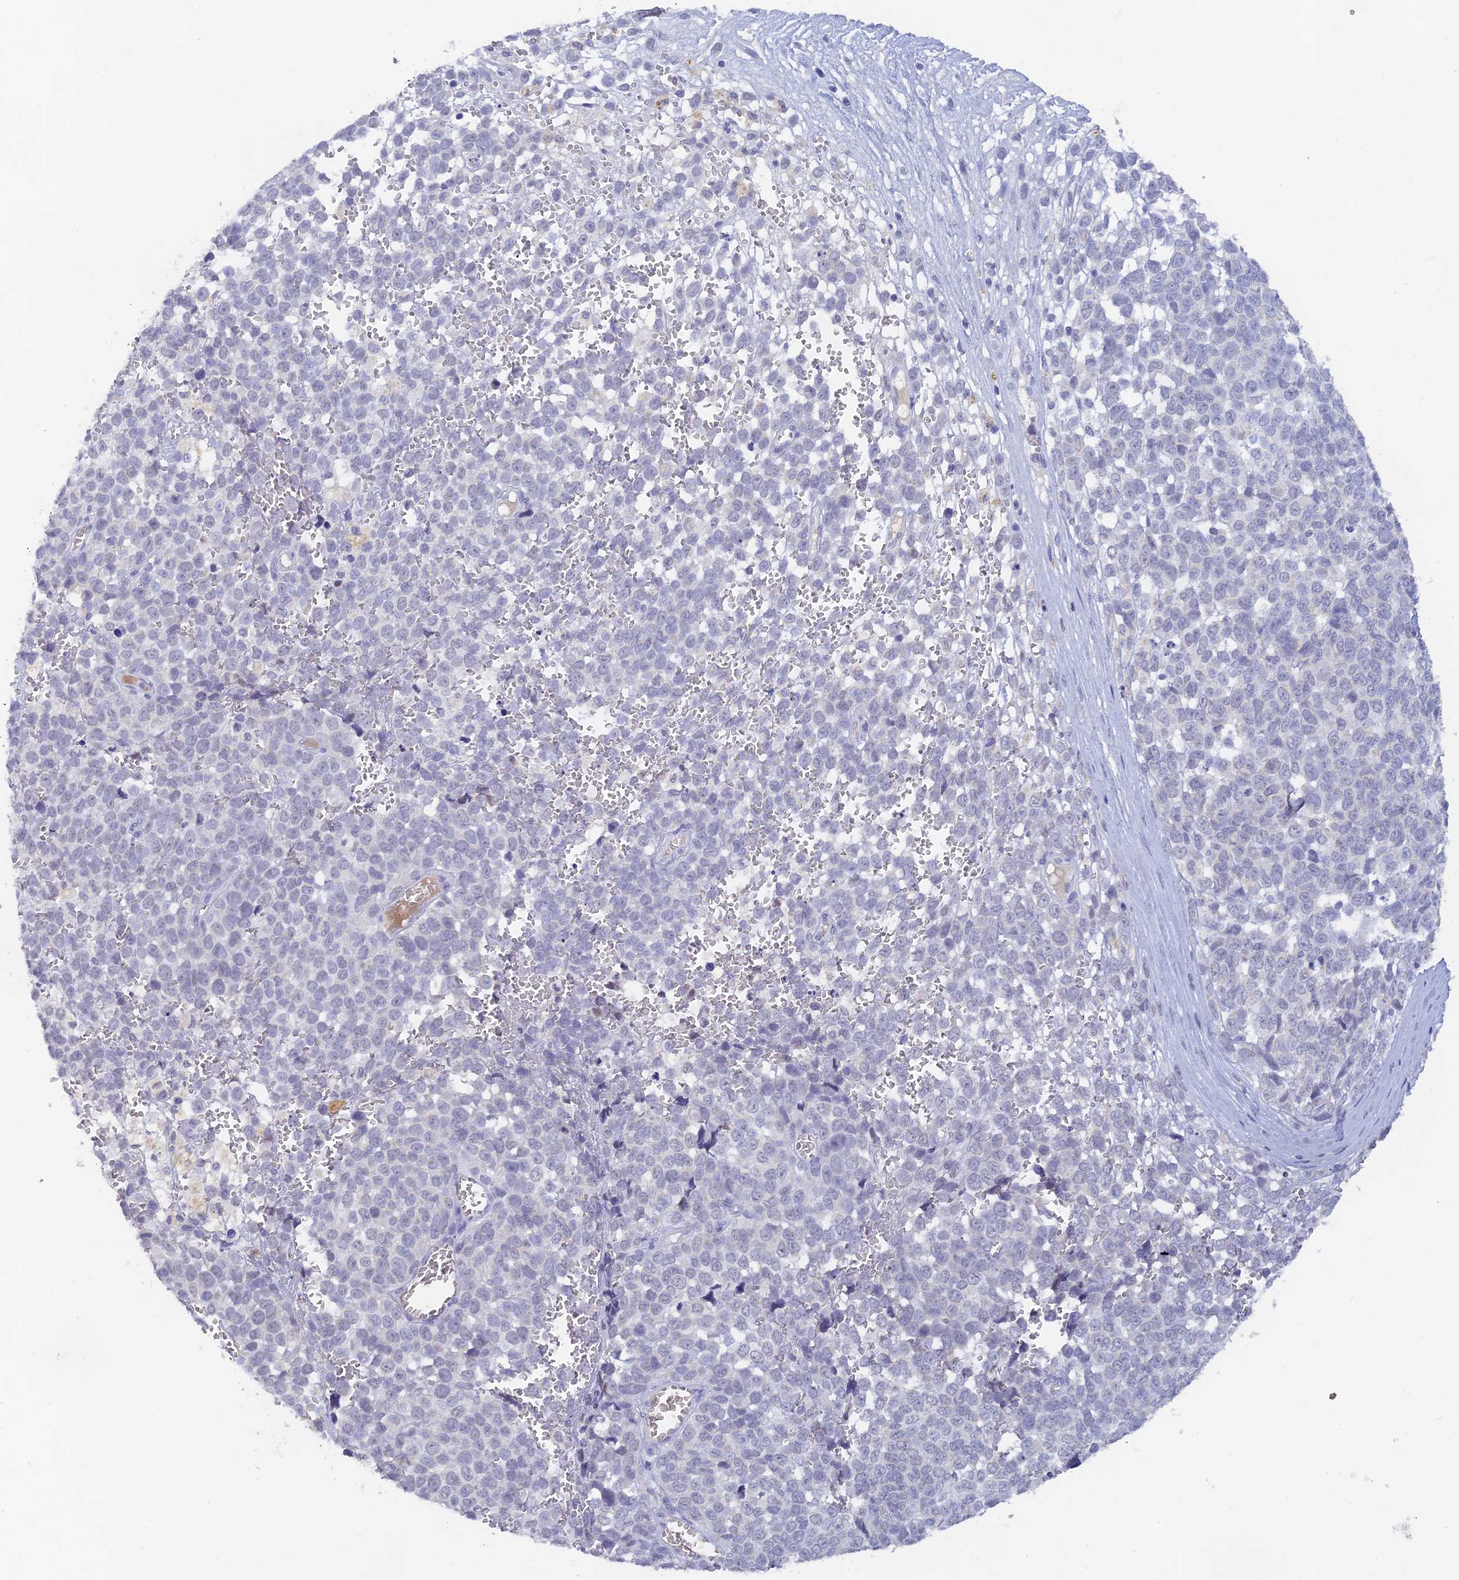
{"staining": {"intensity": "negative", "quantity": "none", "location": "none"}, "tissue": "melanoma", "cell_type": "Tumor cells", "image_type": "cancer", "snomed": [{"axis": "morphology", "description": "Malignant melanoma, NOS"}, {"axis": "topography", "description": "Nose, NOS"}], "caption": "The IHC micrograph has no significant expression in tumor cells of malignant melanoma tissue. Brightfield microscopy of immunohistochemistry (IHC) stained with DAB (brown) and hematoxylin (blue), captured at high magnification.", "gene": "LRIF1", "patient": {"sex": "female", "age": 48}}